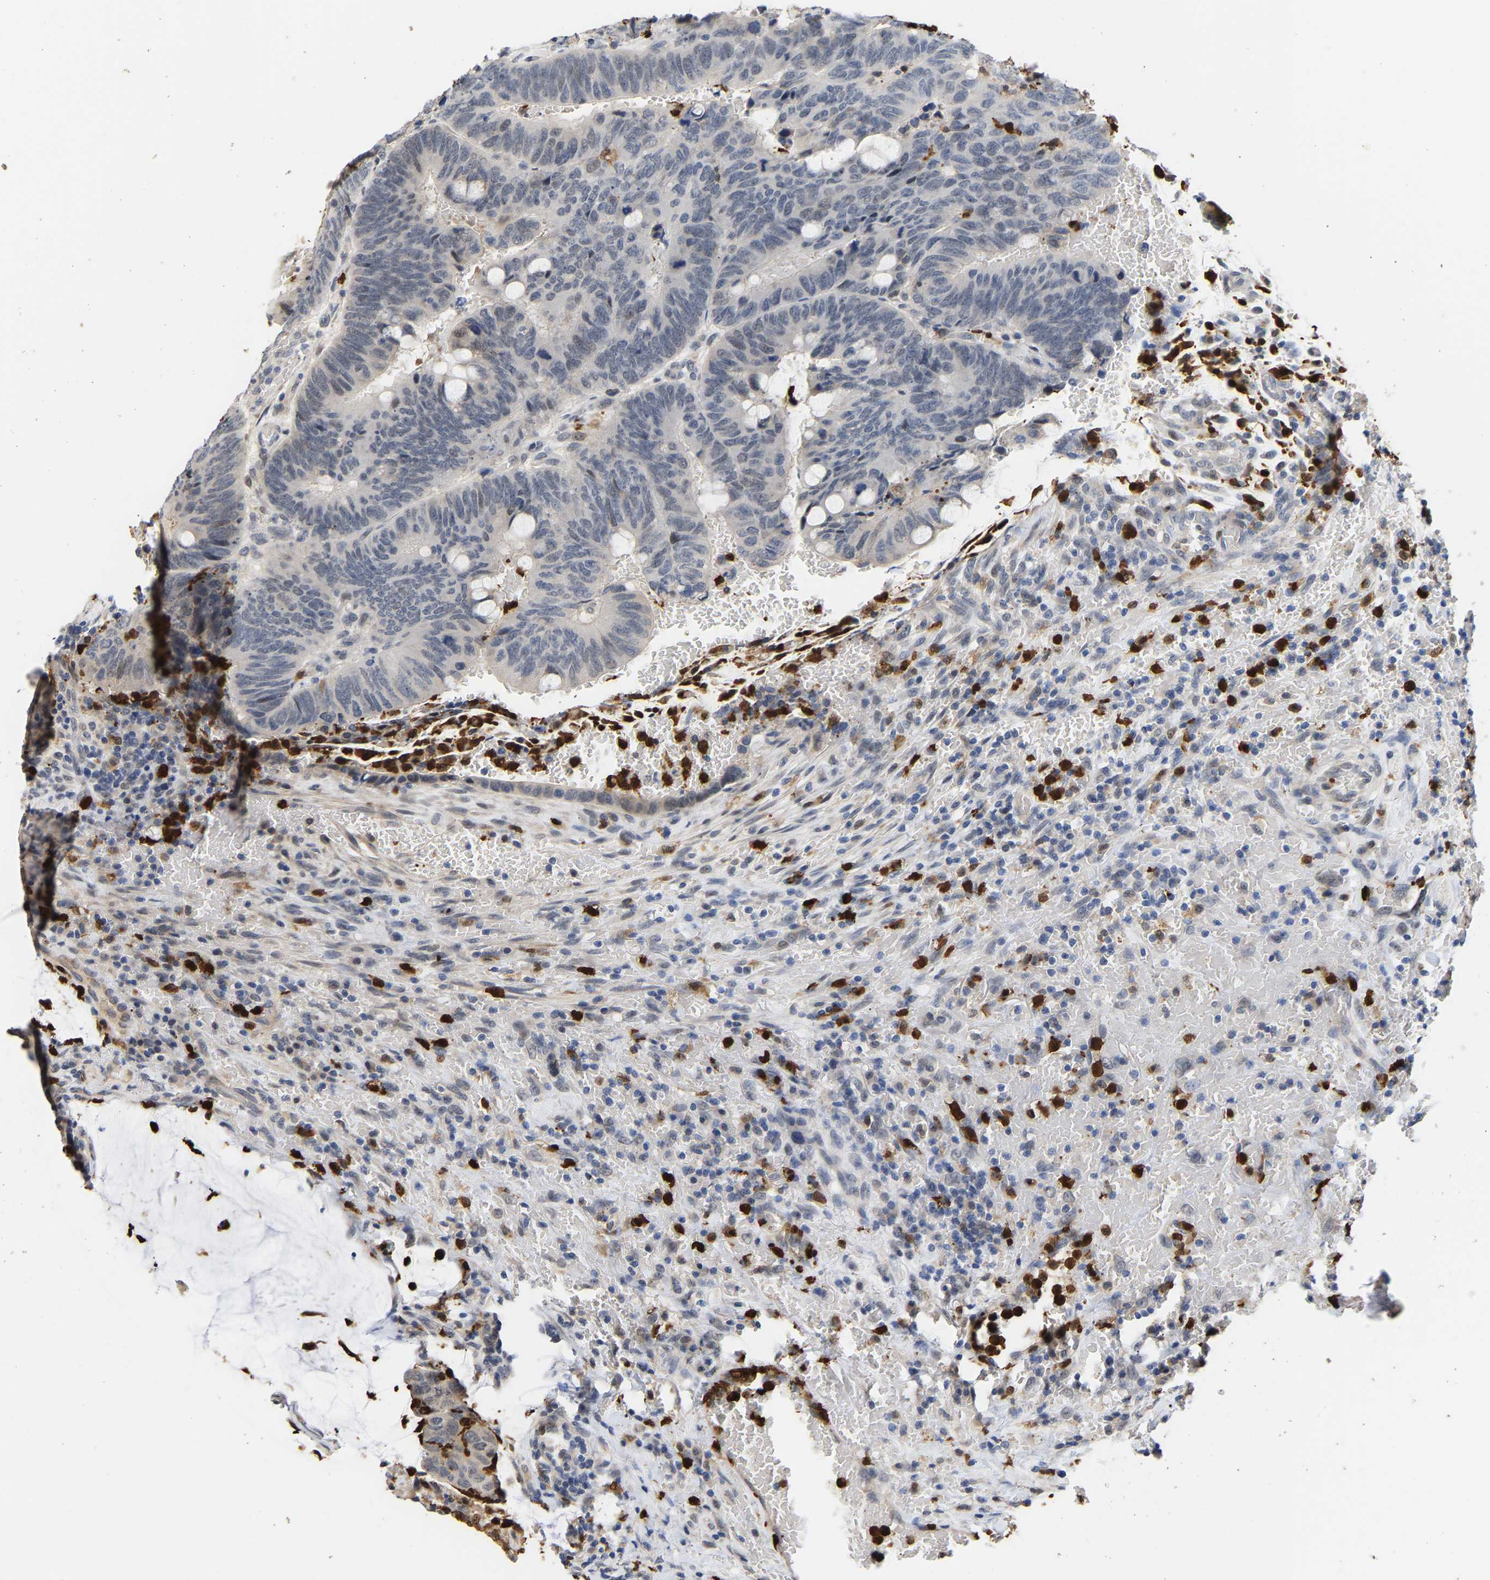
{"staining": {"intensity": "weak", "quantity": "<25%", "location": "cytoplasmic/membranous,nuclear"}, "tissue": "colorectal cancer", "cell_type": "Tumor cells", "image_type": "cancer", "snomed": [{"axis": "morphology", "description": "Normal tissue, NOS"}, {"axis": "morphology", "description": "Adenocarcinoma, NOS"}, {"axis": "topography", "description": "Rectum"}, {"axis": "topography", "description": "Peripheral nerve tissue"}], "caption": "Tumor cells show no significant staining in colorectal cancer (adenocarcinoma).", "gene": "TDRD7", "patient": {"sex": "male", "age": 92}}